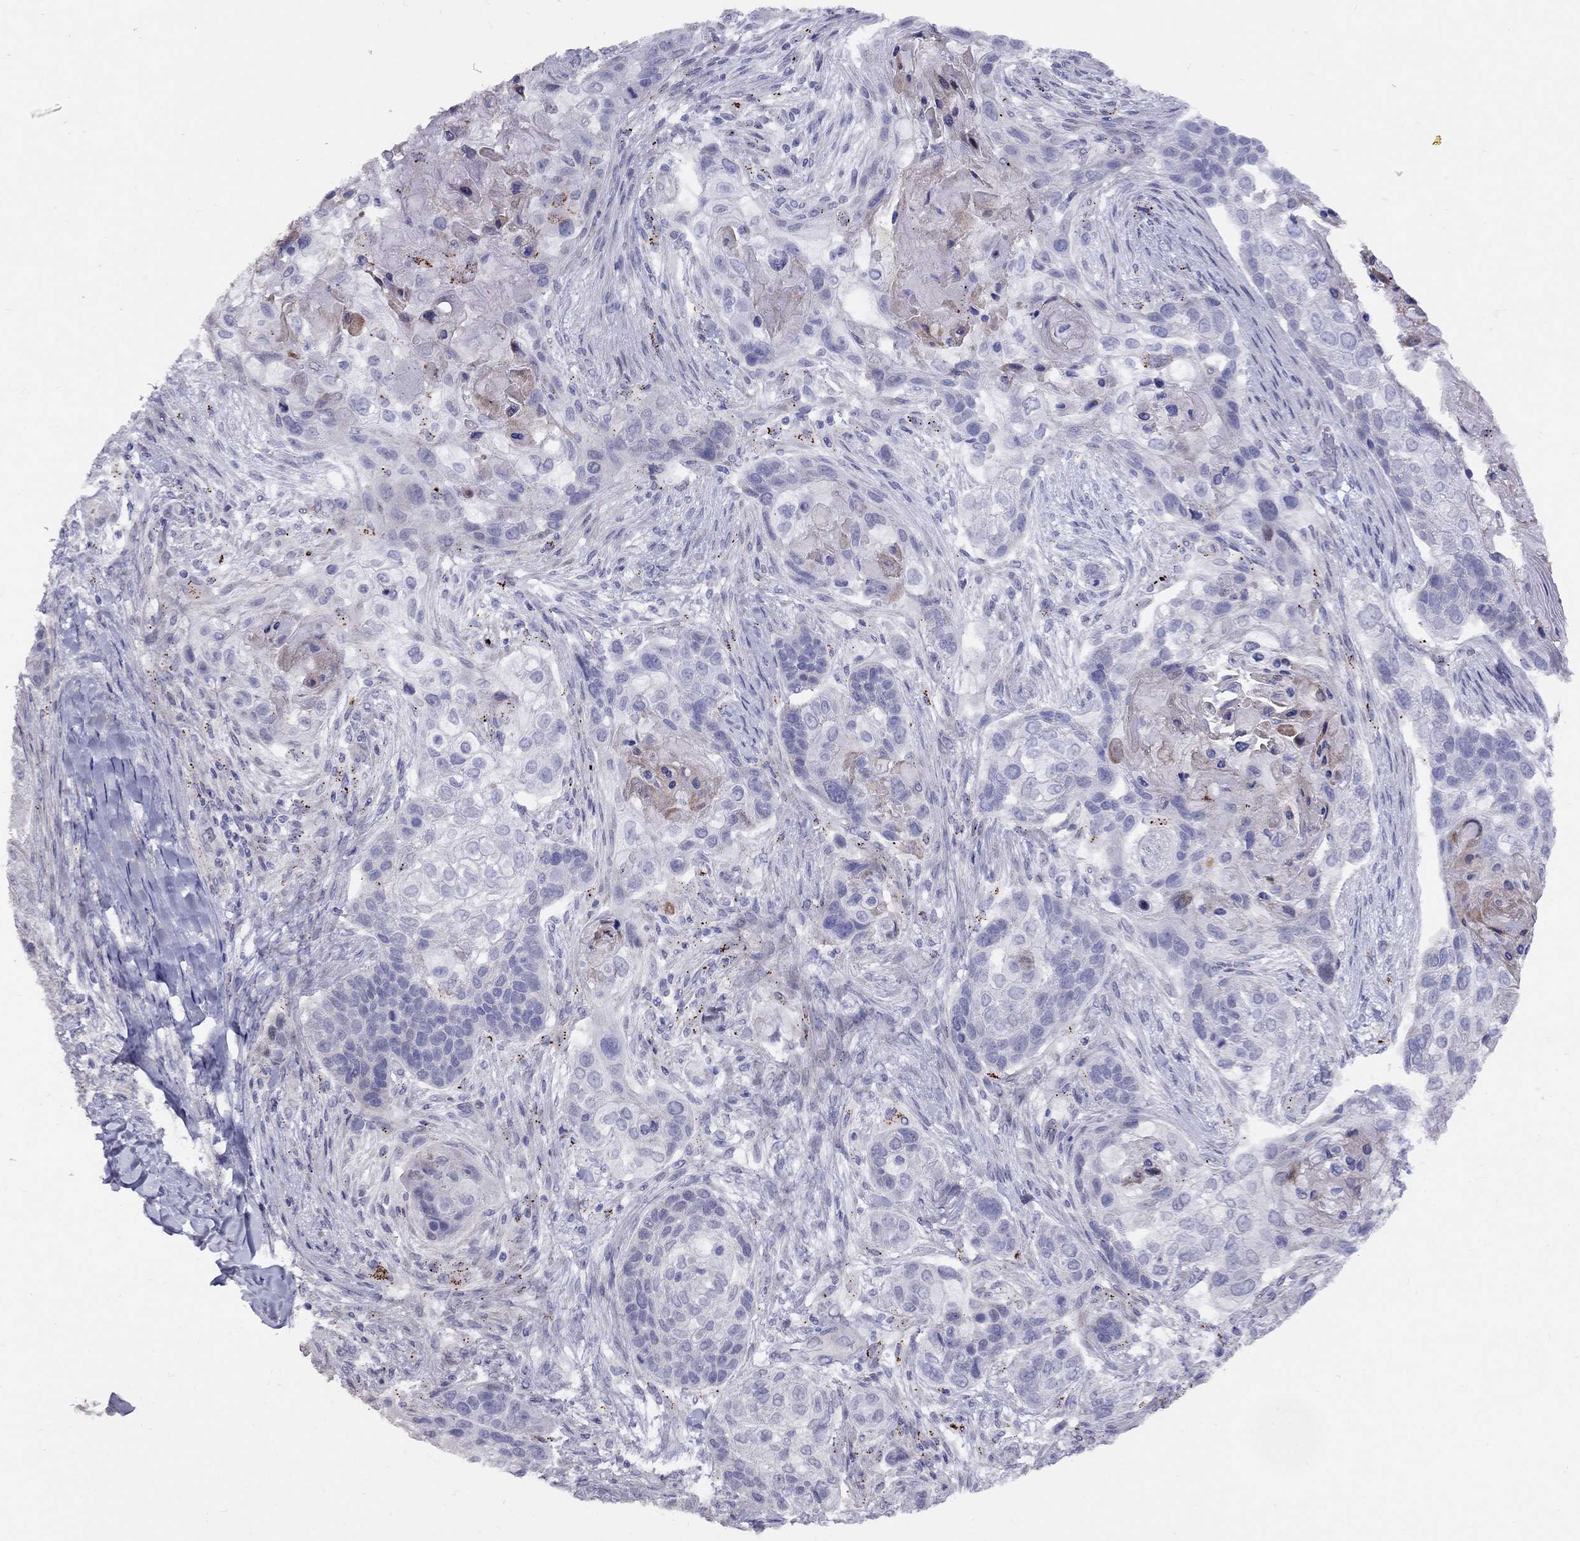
{"staining": {"intensity": "negative", "quantity": "none", "location": "none"}, "tissue": "lung cancer", "cell_type": "Tumor cells", "image_type": "cancer", "snomed": [{"axis": "morphology", "description": "Squamous cell carcinoma, NOS"}, {"axis": "topography", "description": "Lung"}], "caption": "Immunohistochemical staining of human squamous cell carcinoma (lung) reveals no significant staining in tumor cells.", "gene": "MAGEB4", "patient": {"sex": "male", "age": 69}}